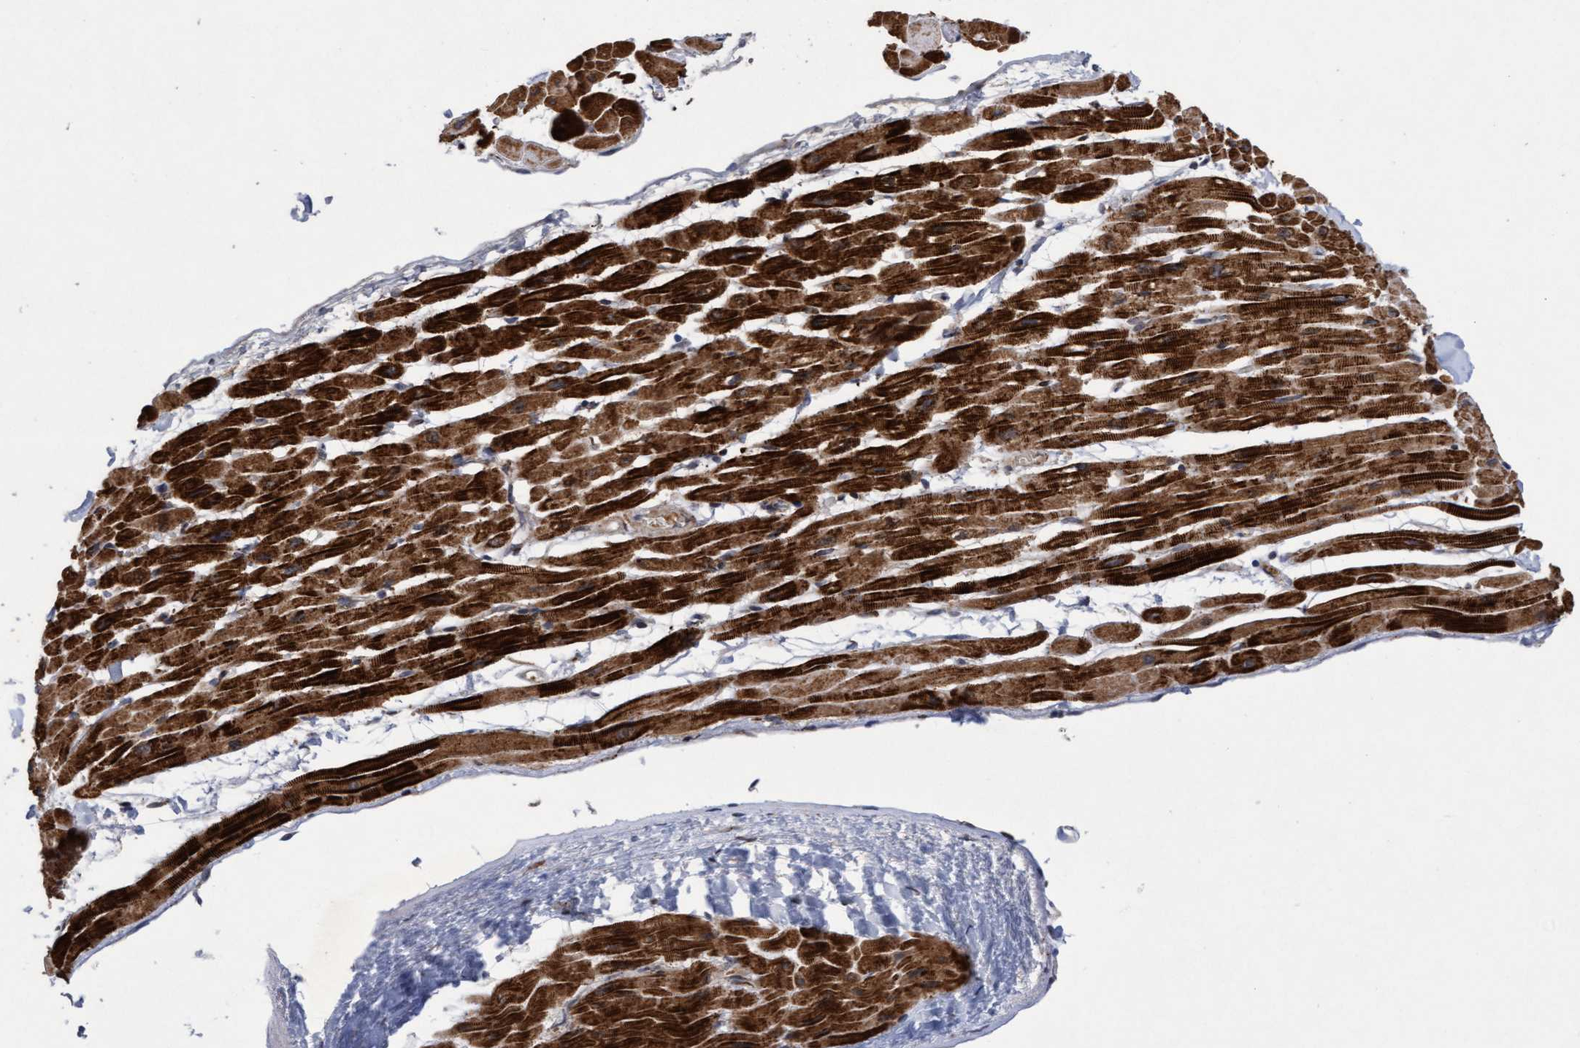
{"staining": {"intensity": "strong", "quantity": ">75%", "location": "cytoplasmic/membranous"}, "tissue": "heart muscle", "cell_type": "Cardiomyocytes", "image_type": "normal", "snomed": [{"axis": "morphology", "description": "Normal tissue, NOS"}, {"axis": "topography", "description": "Heart"}], "caption": "Immunohistochemical staining of normal heart muscle displays high levels of strong cytoplasmic/membranous expression in approximately >75% of cardiomyocytes.", "gene": "TANC2", "patient": {"sex": "male", "age": 45}}